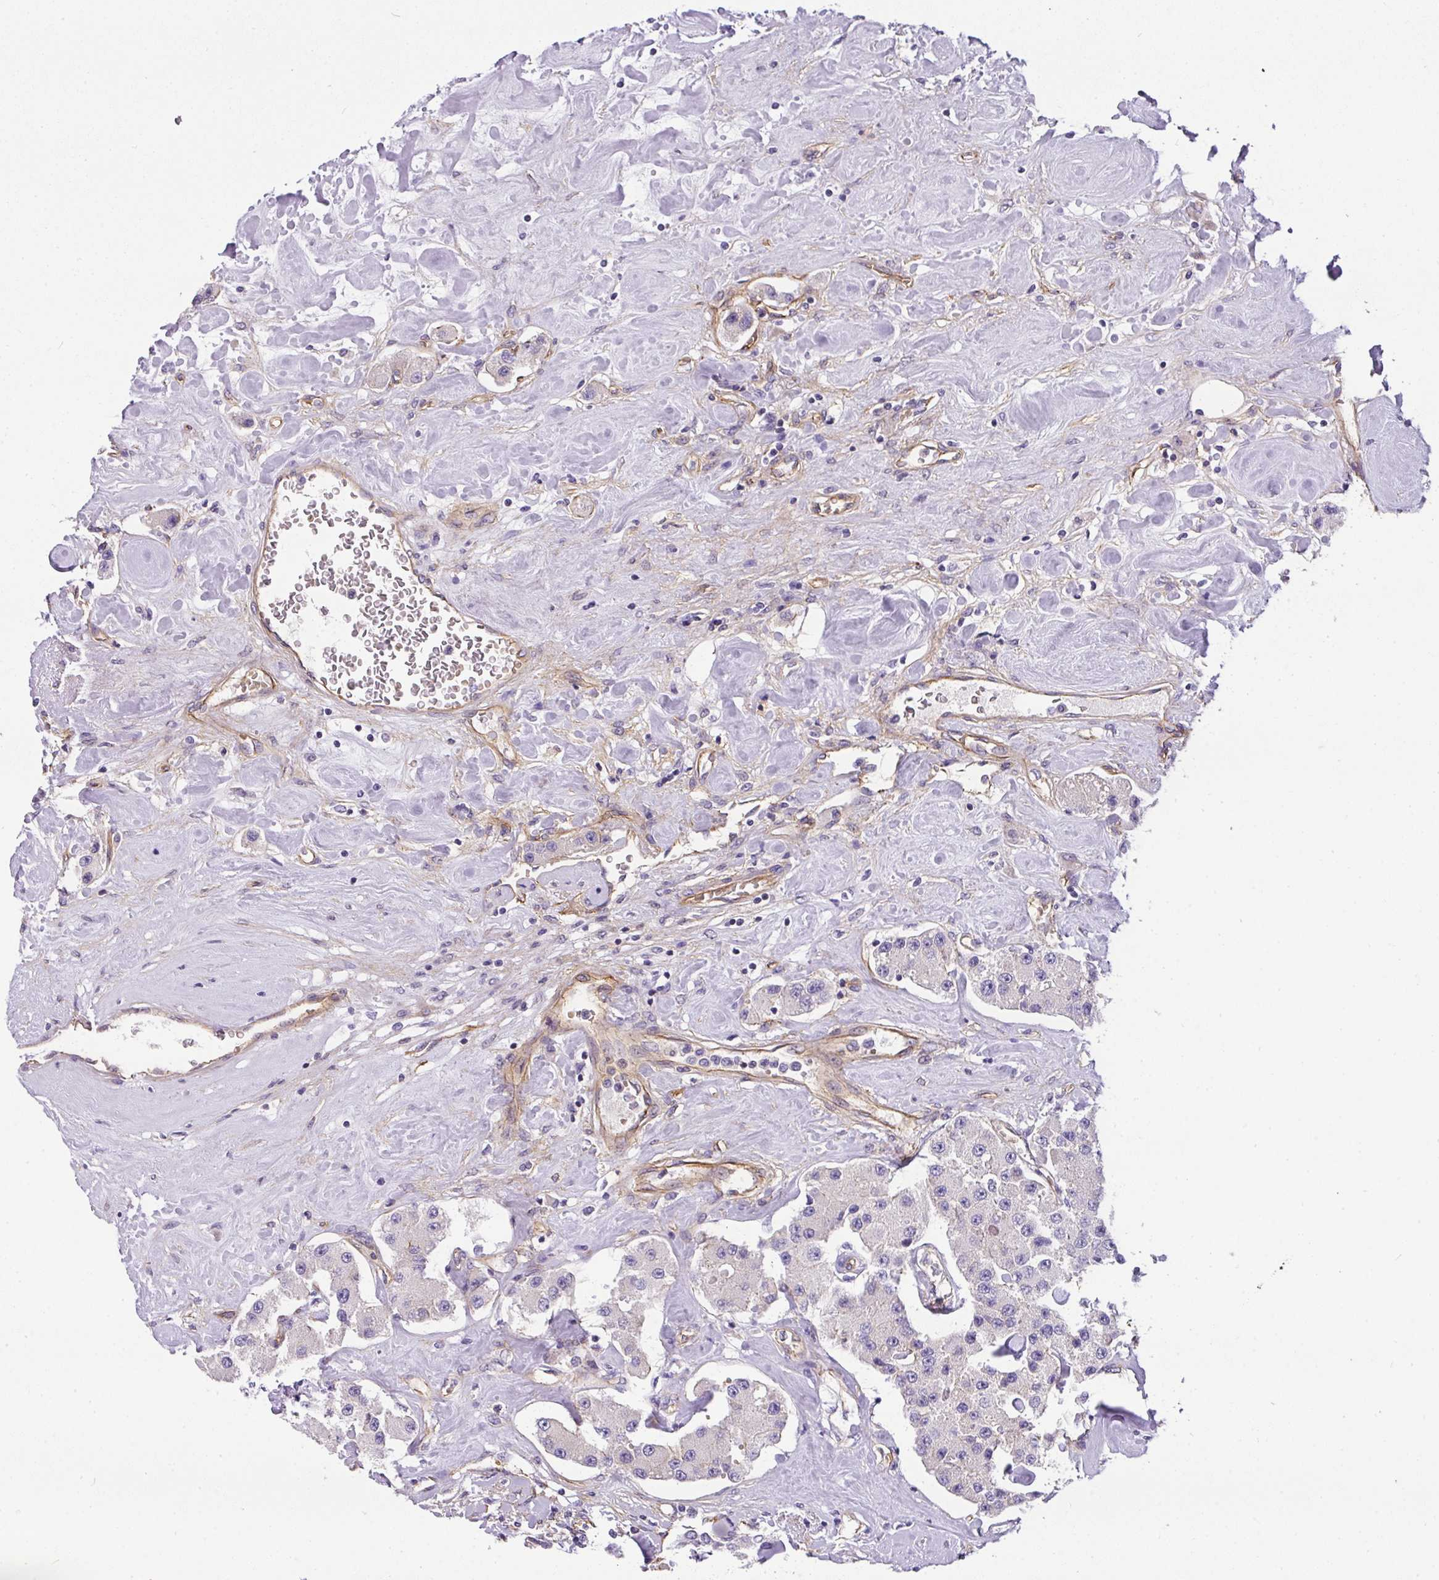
{"staining": {"intensity": "negative", "quantity": "none", "location": "none"}, "tissue": "carcinoid", "cell_type": "Tumor cells", "image_type": "cancer", "snomed": [{"axis": "morphology", "description": "Carcinoid, malignant, NOS"}, {"axis": "topography", "description": "Pancreas"}], "caption": "Image shows no protein staining in tumor cells of carcinoid tissue.", "gene": "OR11H4", "patient": {"sex": "male", "age": 41}}